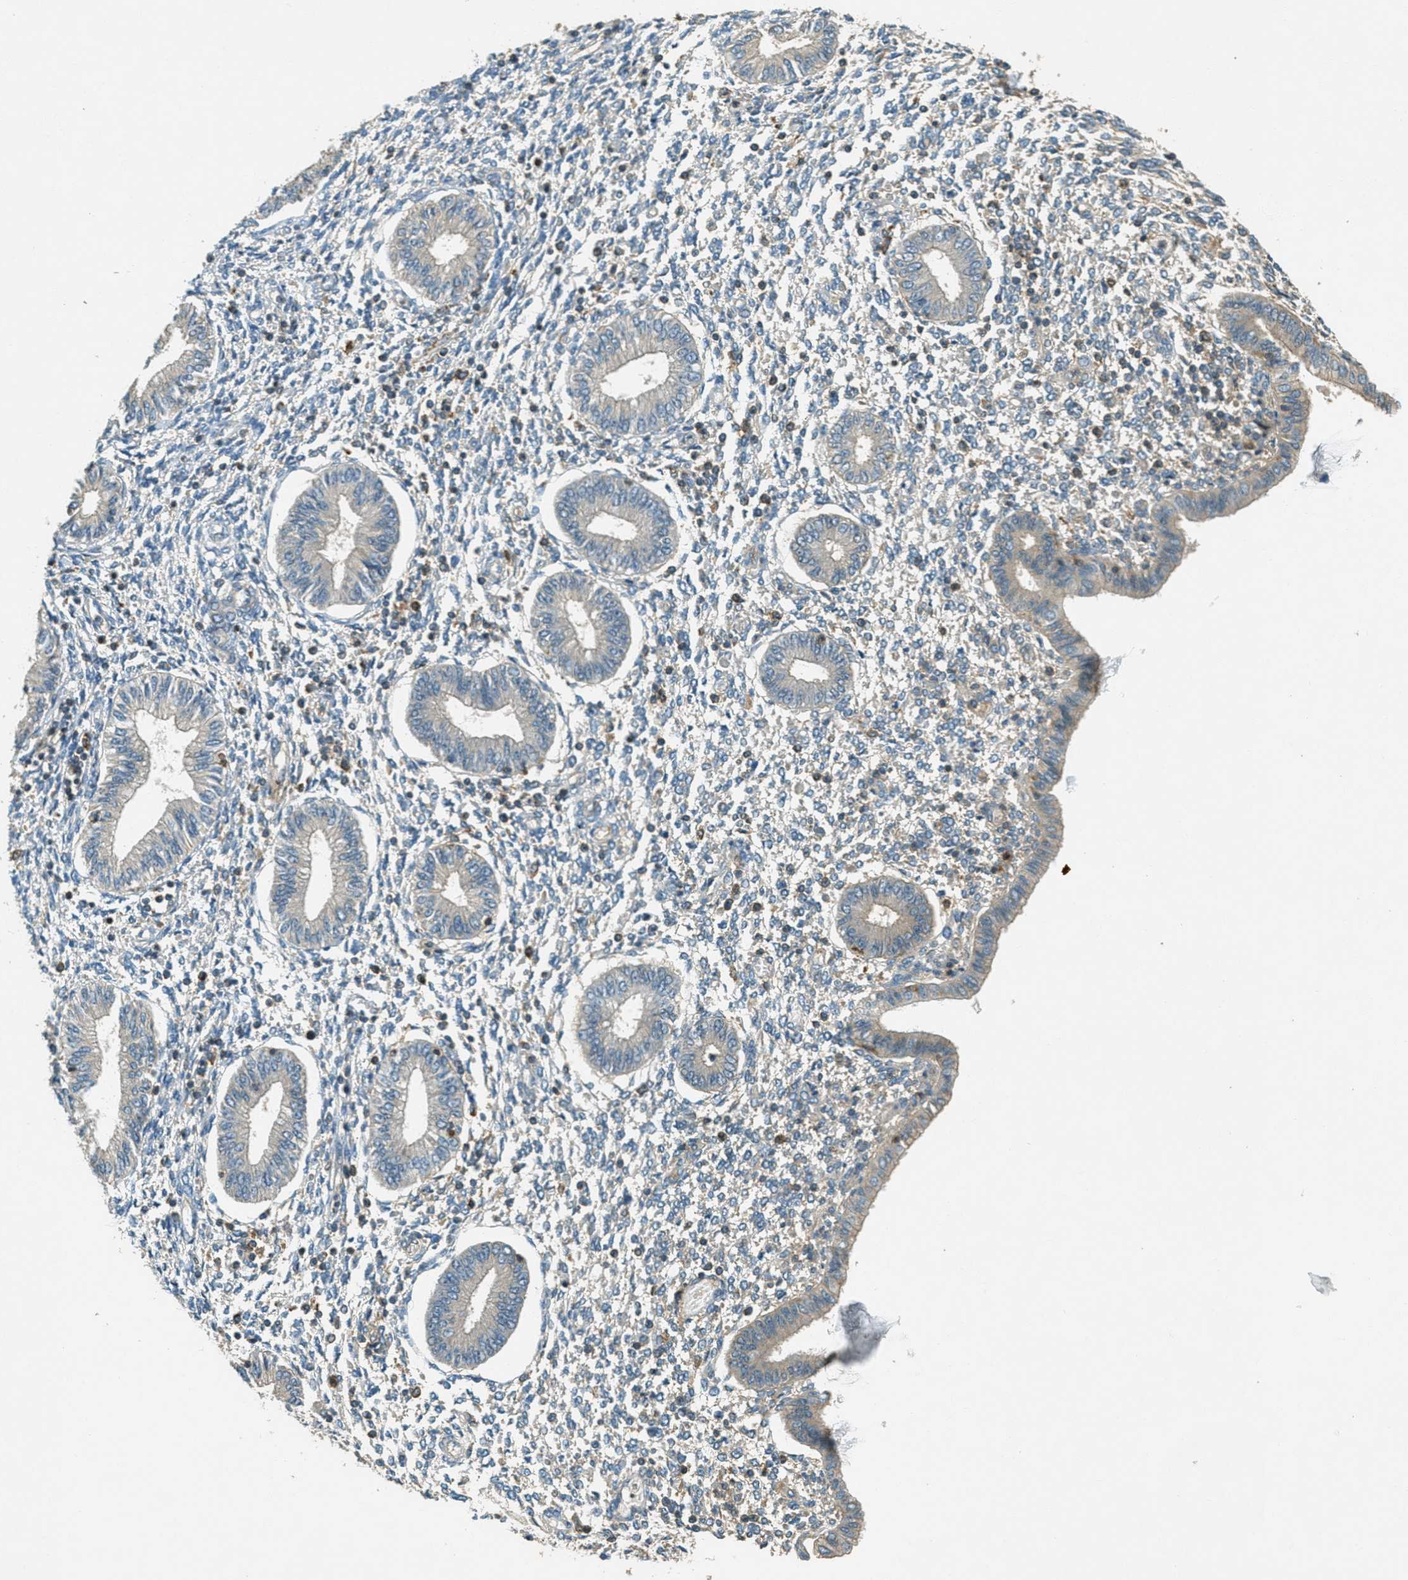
{"staining": {"intensity": "negative", "quantity": "none", "location": "none"}, "tissue": "endometrium", "cell_type": "Cells in endometrial stroma", "image_type": "normal", "snomed": [{"axis": "morphology", "description": "Normal tissue, NOS"}, {"axis": "topography", "description": "Endometrium"}], "caption": "The immunohistochemistry photomicrograph has no significant positivity in cells in endometrial stroma of endometrium.", "gene": "NUDT4B", "patient": {"sex": "female", "age": 50}}